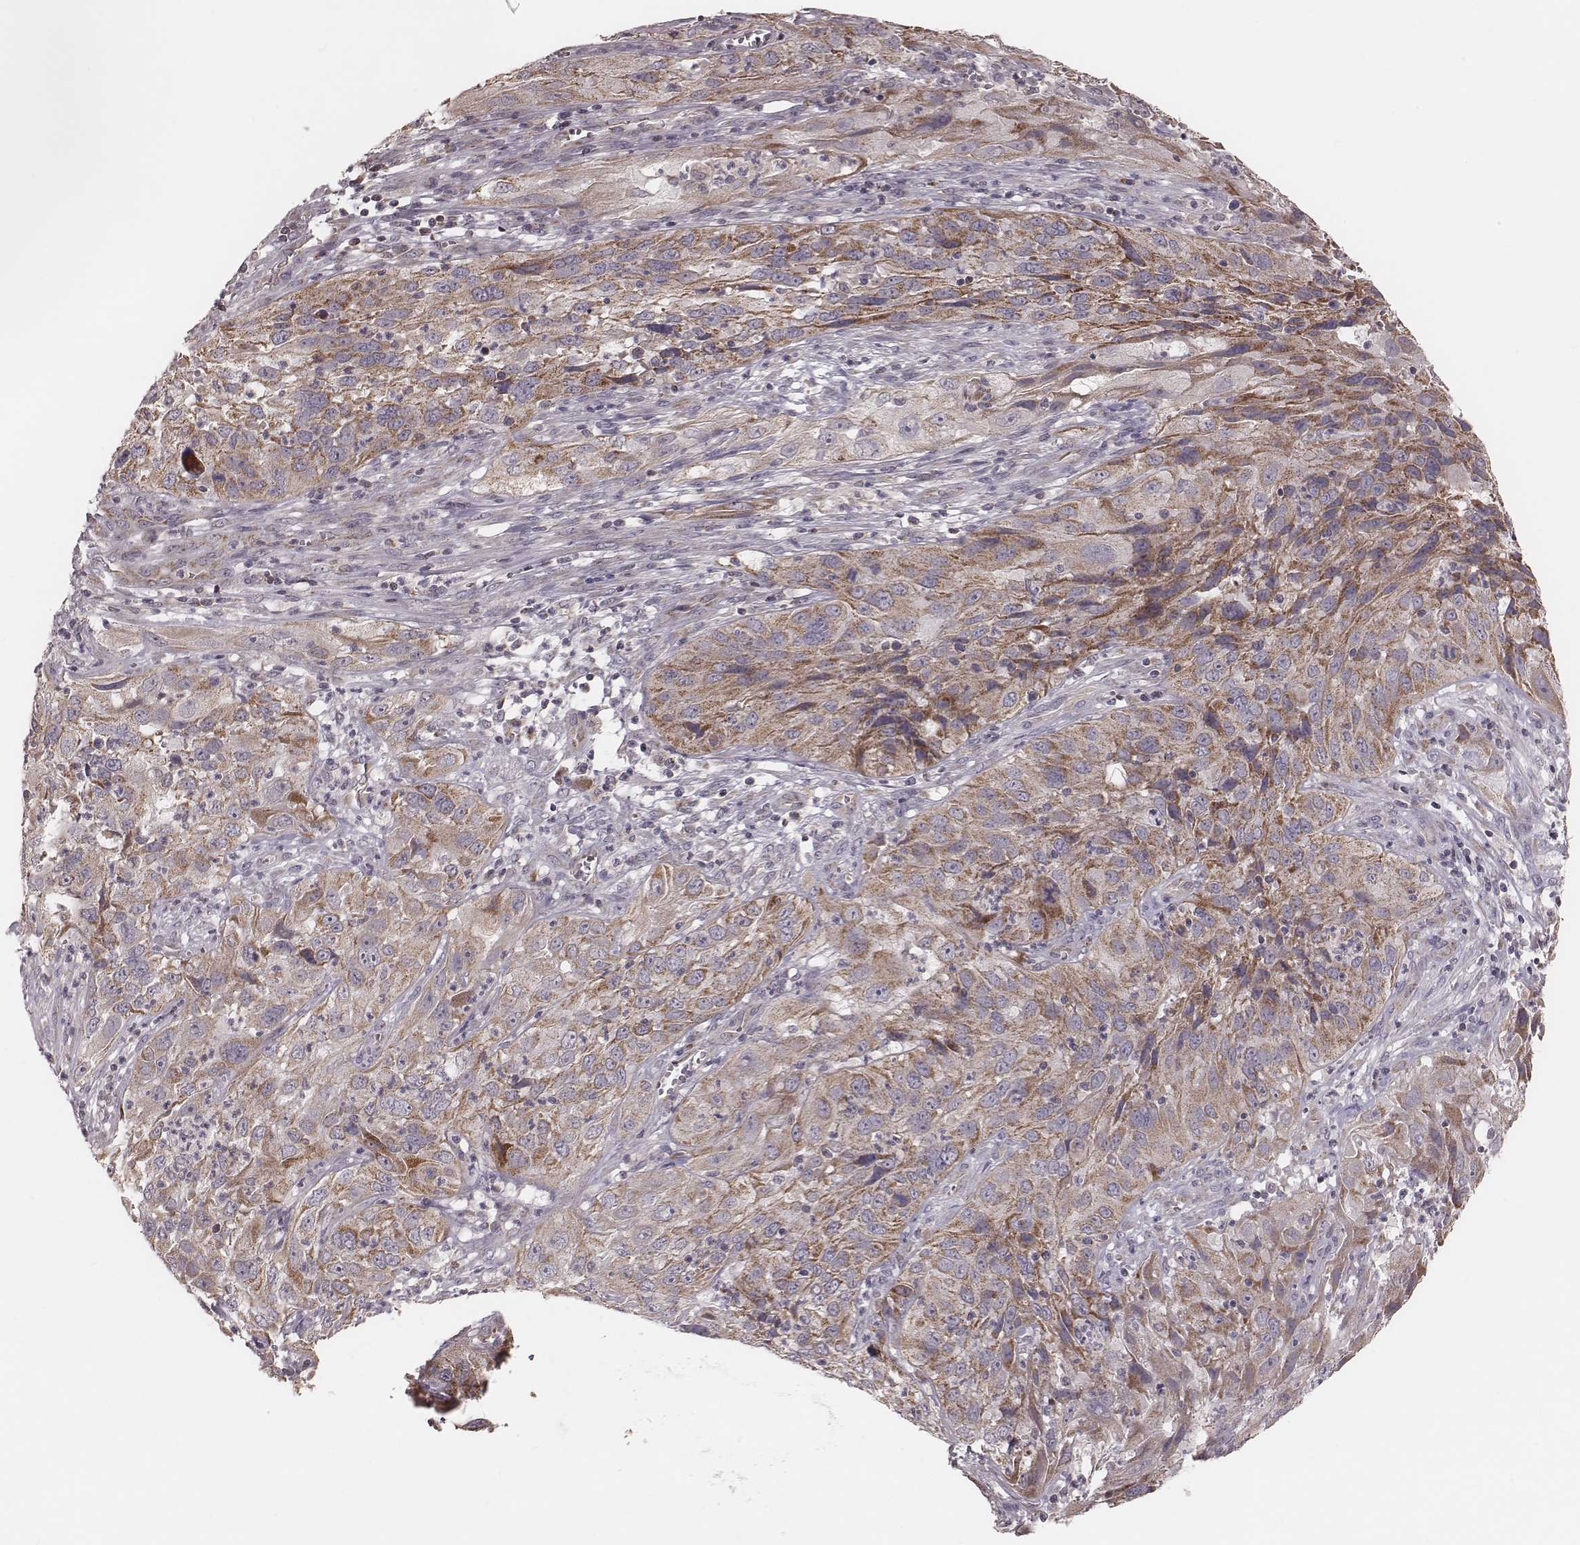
{"staining": {"intensity": "moderate", "quantity": ">75%", "location": "cytoplasmic/membranous"}, "tissue": "cervical cancer", "cell_type": "Tumor cells", "image_type": "cancer", "snomed": [{"axis": "morphology", "description": "Squamous cell carcinoma, NOS"}, {"axis": "topography", "description": "Cervix"}], "caption": "A histopathology image of cervical cancer (squamous cell carcinoma) stained for a protein shows moderate cytoplasmic/membranous brown staining in tumor cells.", "gene": "MRPS27", "patient": {"sex": "female", "age": 32}}